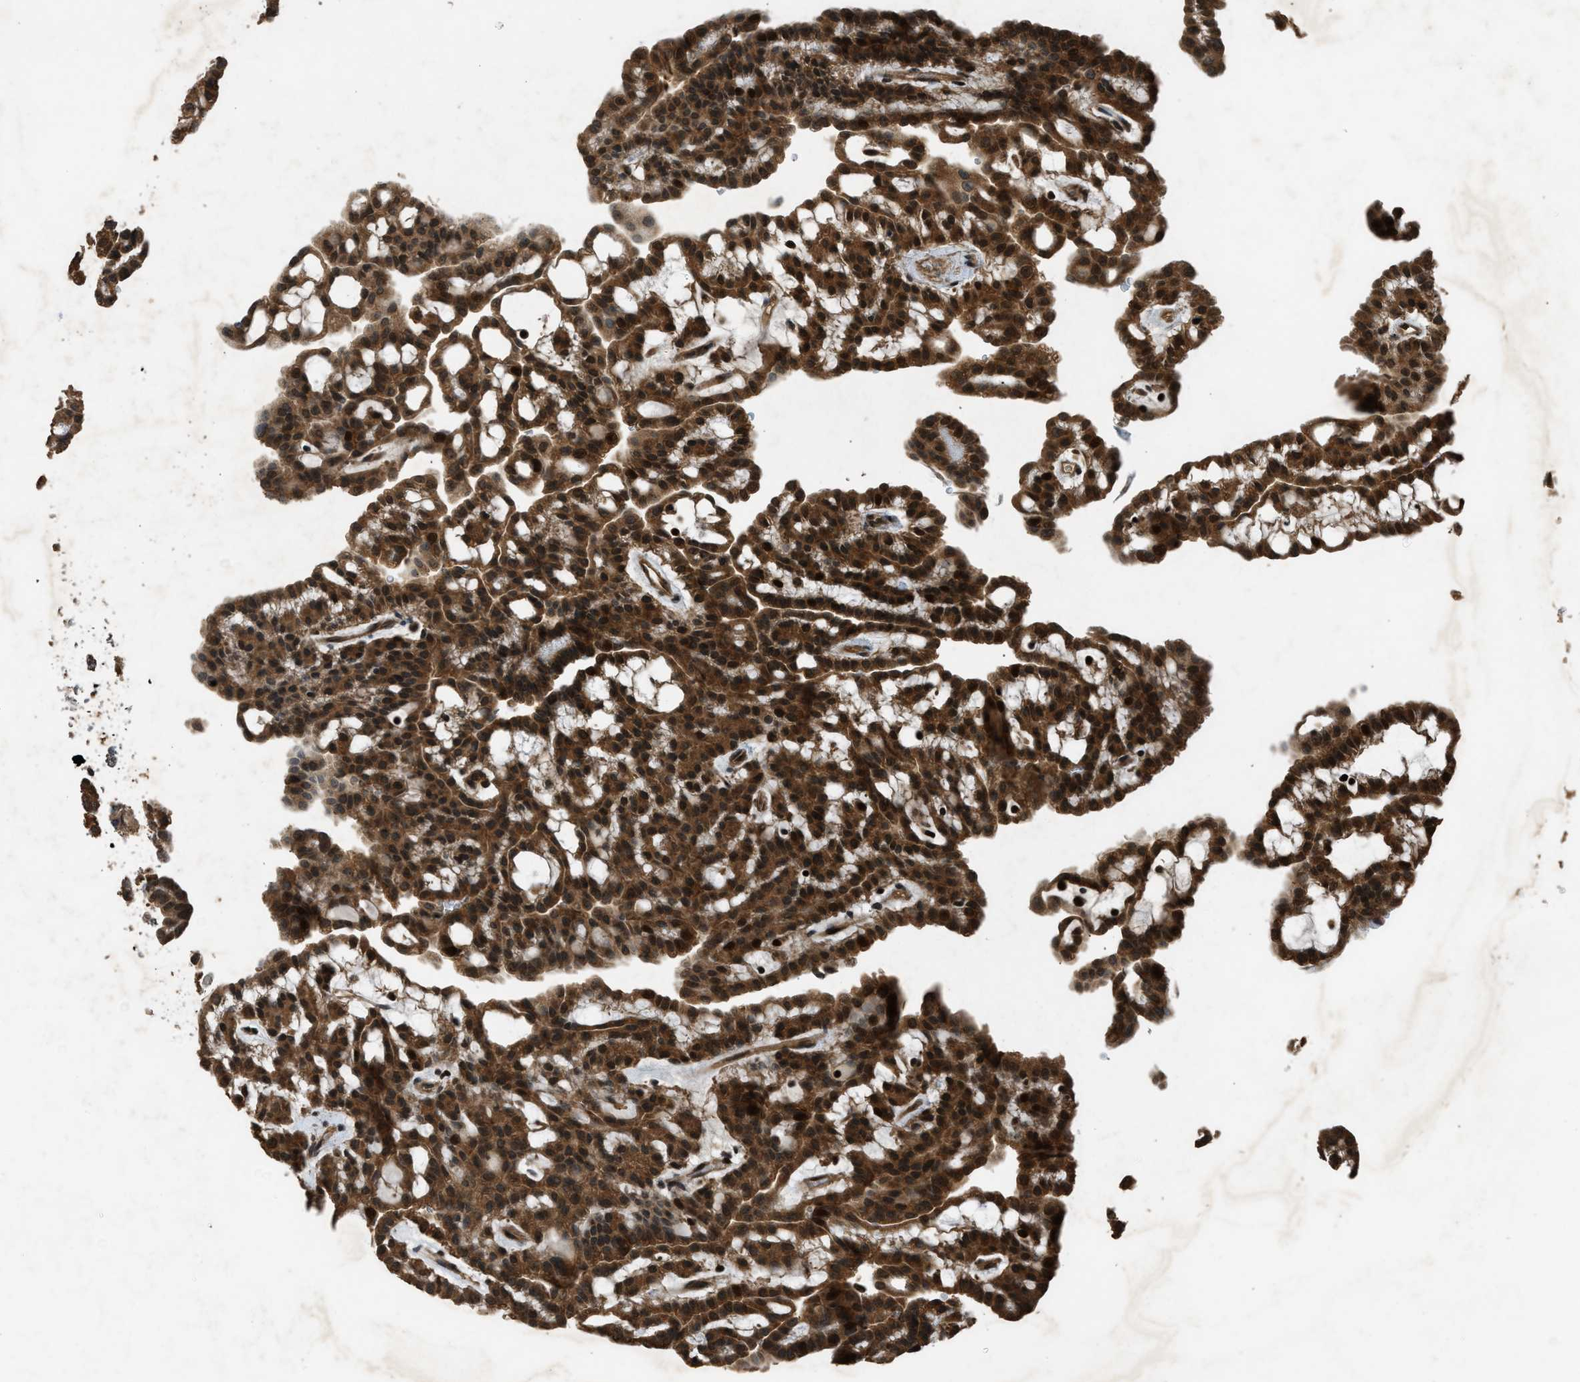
{"staining": {"intensity": "strong", "quantity": ">75%", "location": "cytoplasmic/membranous,nuclear"}, "tissue": "renal cancer", "cell_type": "Tumor cells", "image_type": "cancer", "snomed": [{"axis": "morphology", "description": "Adenocarcinoma, NOS"}, {"axis": "topography", "description": "Kidney"}], "caption": "Tumor cells show high levels of strong cytoplasmic/membranous and nuclear staining in about >75% of cells in human renal cancer.", "gene": "RPS6KB1", "patient": {"sex": "male", "age": 63}}